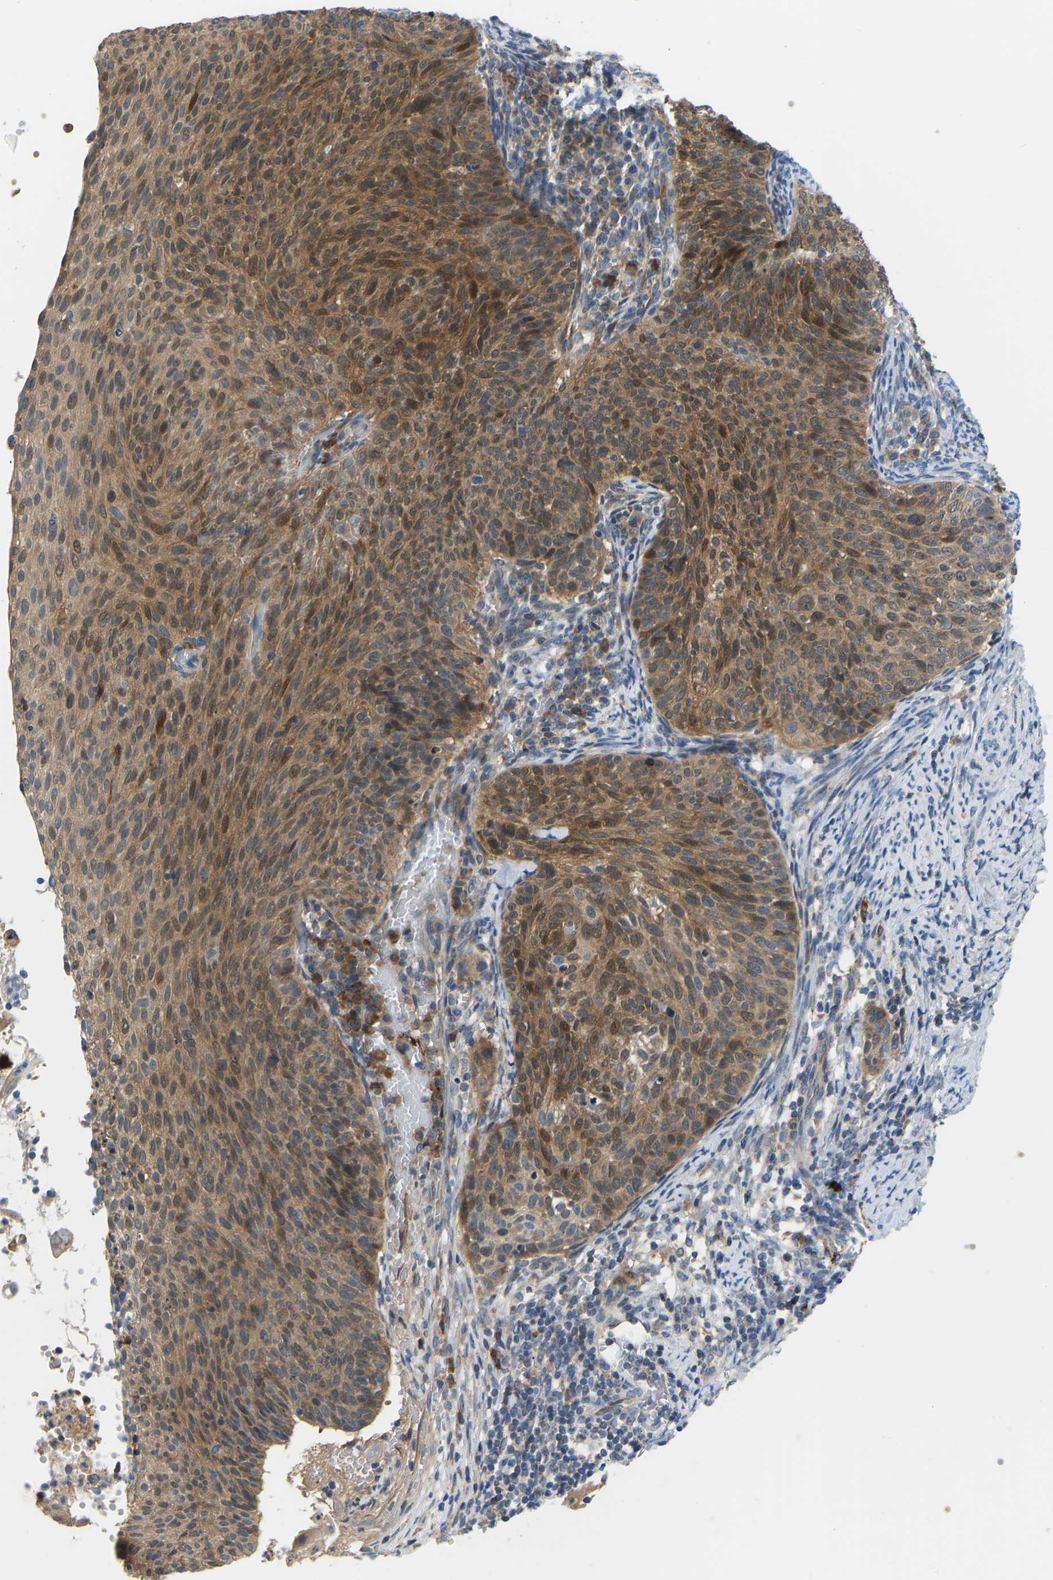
{"staining": {"intensity": "moderate", "quantity": ">75%", "location": "cytoplasmic/membranous"}, "tissue": "cervical cancer", "cell_type": "Tumor cells", "image_type": "cancer", "snomed": [{"axis": "morphology", "description": "Squamous cell carcinoma, NOS"}, {"axis": "topography", "description": "Cervix"}], "caption": "Protein staining by immunohistochemistry (IHC) shows moderate cytoplasmic/membranous positivity in about >75% of tumor cells in squamous cell carcinoma (cervical).", "gene": "RBP1", "patient": {"sex": "female", "age": 70}}